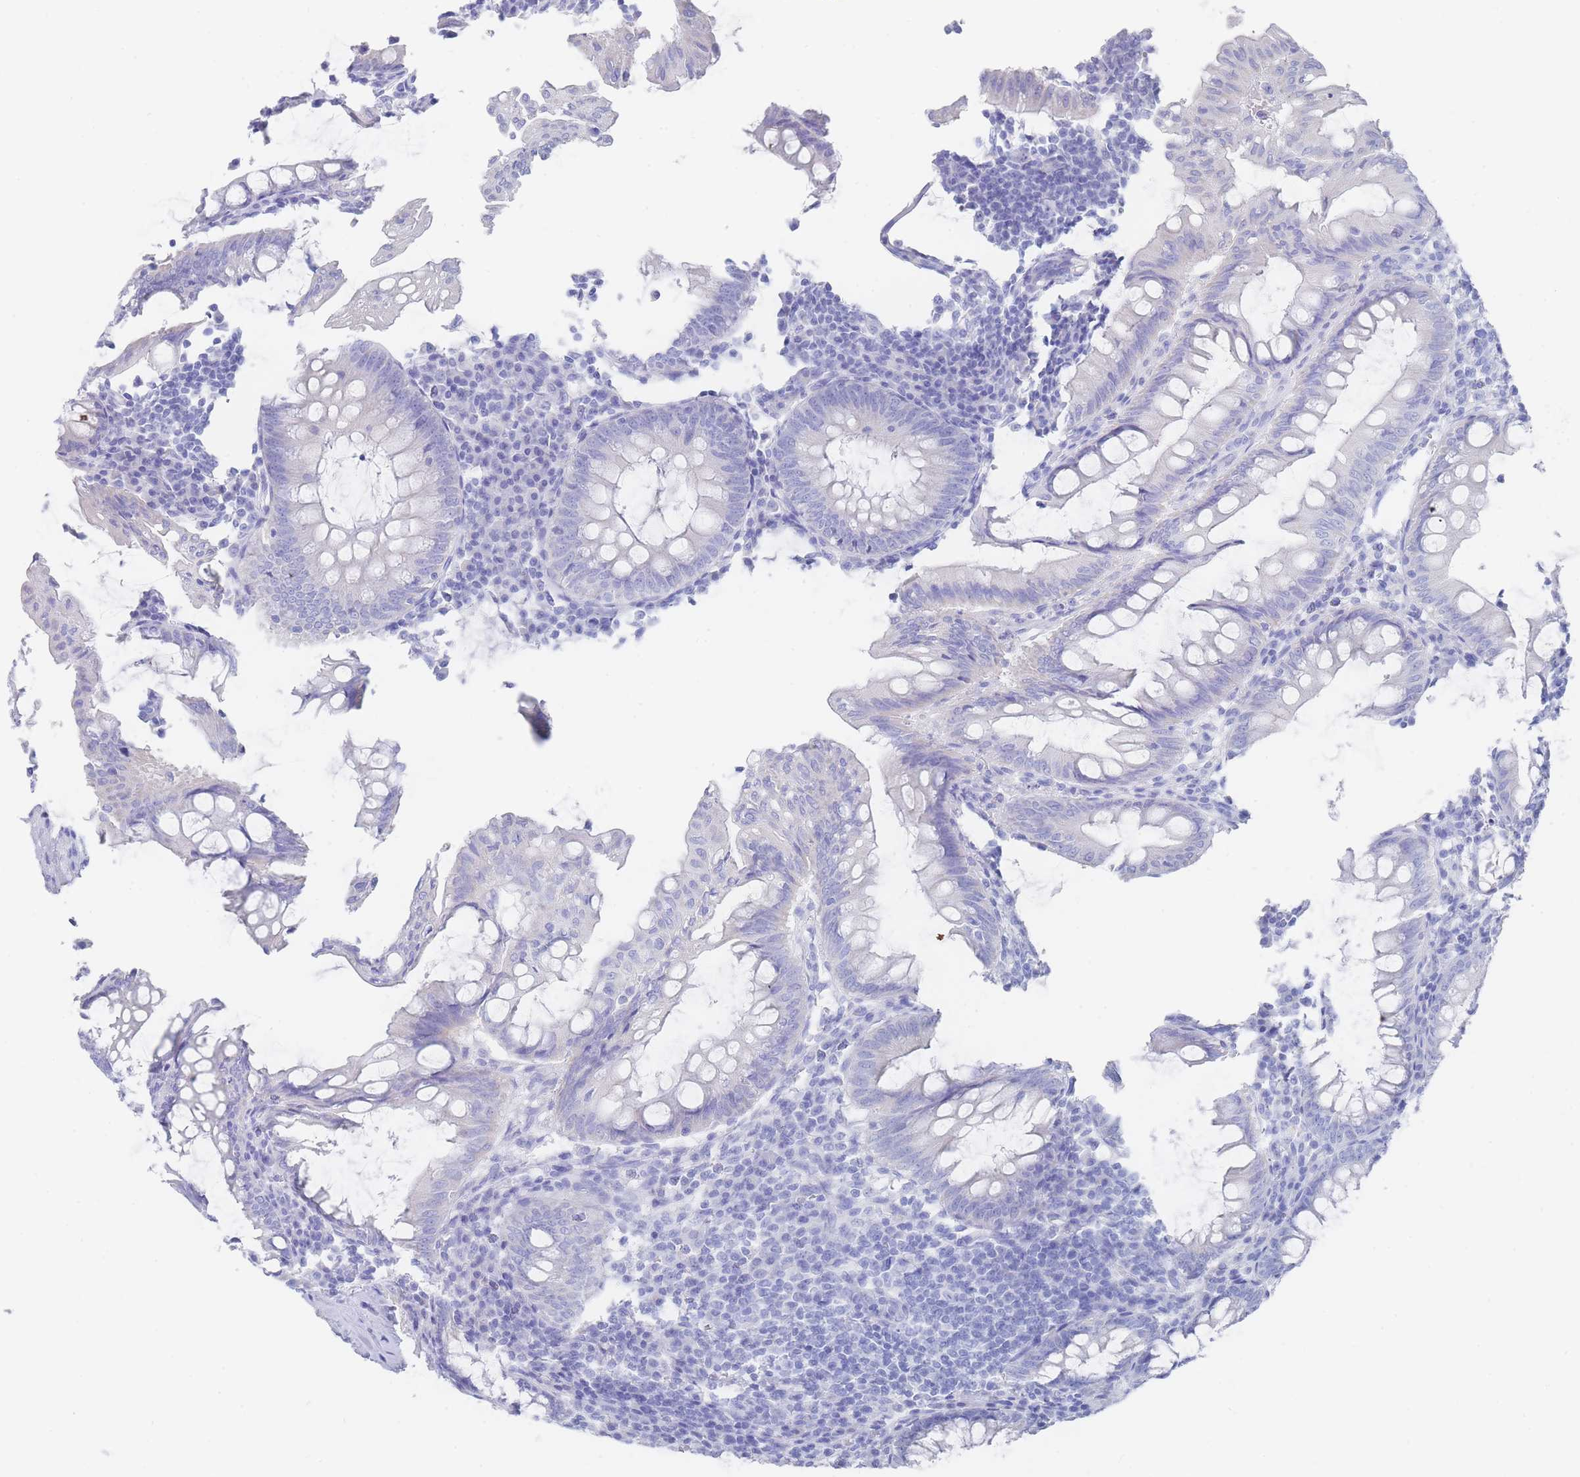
{"staining": {"intensity": "negative", "quantity": "none", "location": "none"}, "tissue": "appendix", "cell_type": "Glandular cells", "image_type": "normal", "snomed": [{"axis": "morphology", "description": "Normal tissue, NOS"}, {"axis": "topography", "description": "Appendix"}], "caption": "DAB immunohistochemical staining of benign human appendix exhibits no significant expression in glandular cells. (Immunohistochemistry, brightfield microscopy, high magnification).", "gene": "LRRC37A2", "patient": {"sex": "male", "age": 83}}